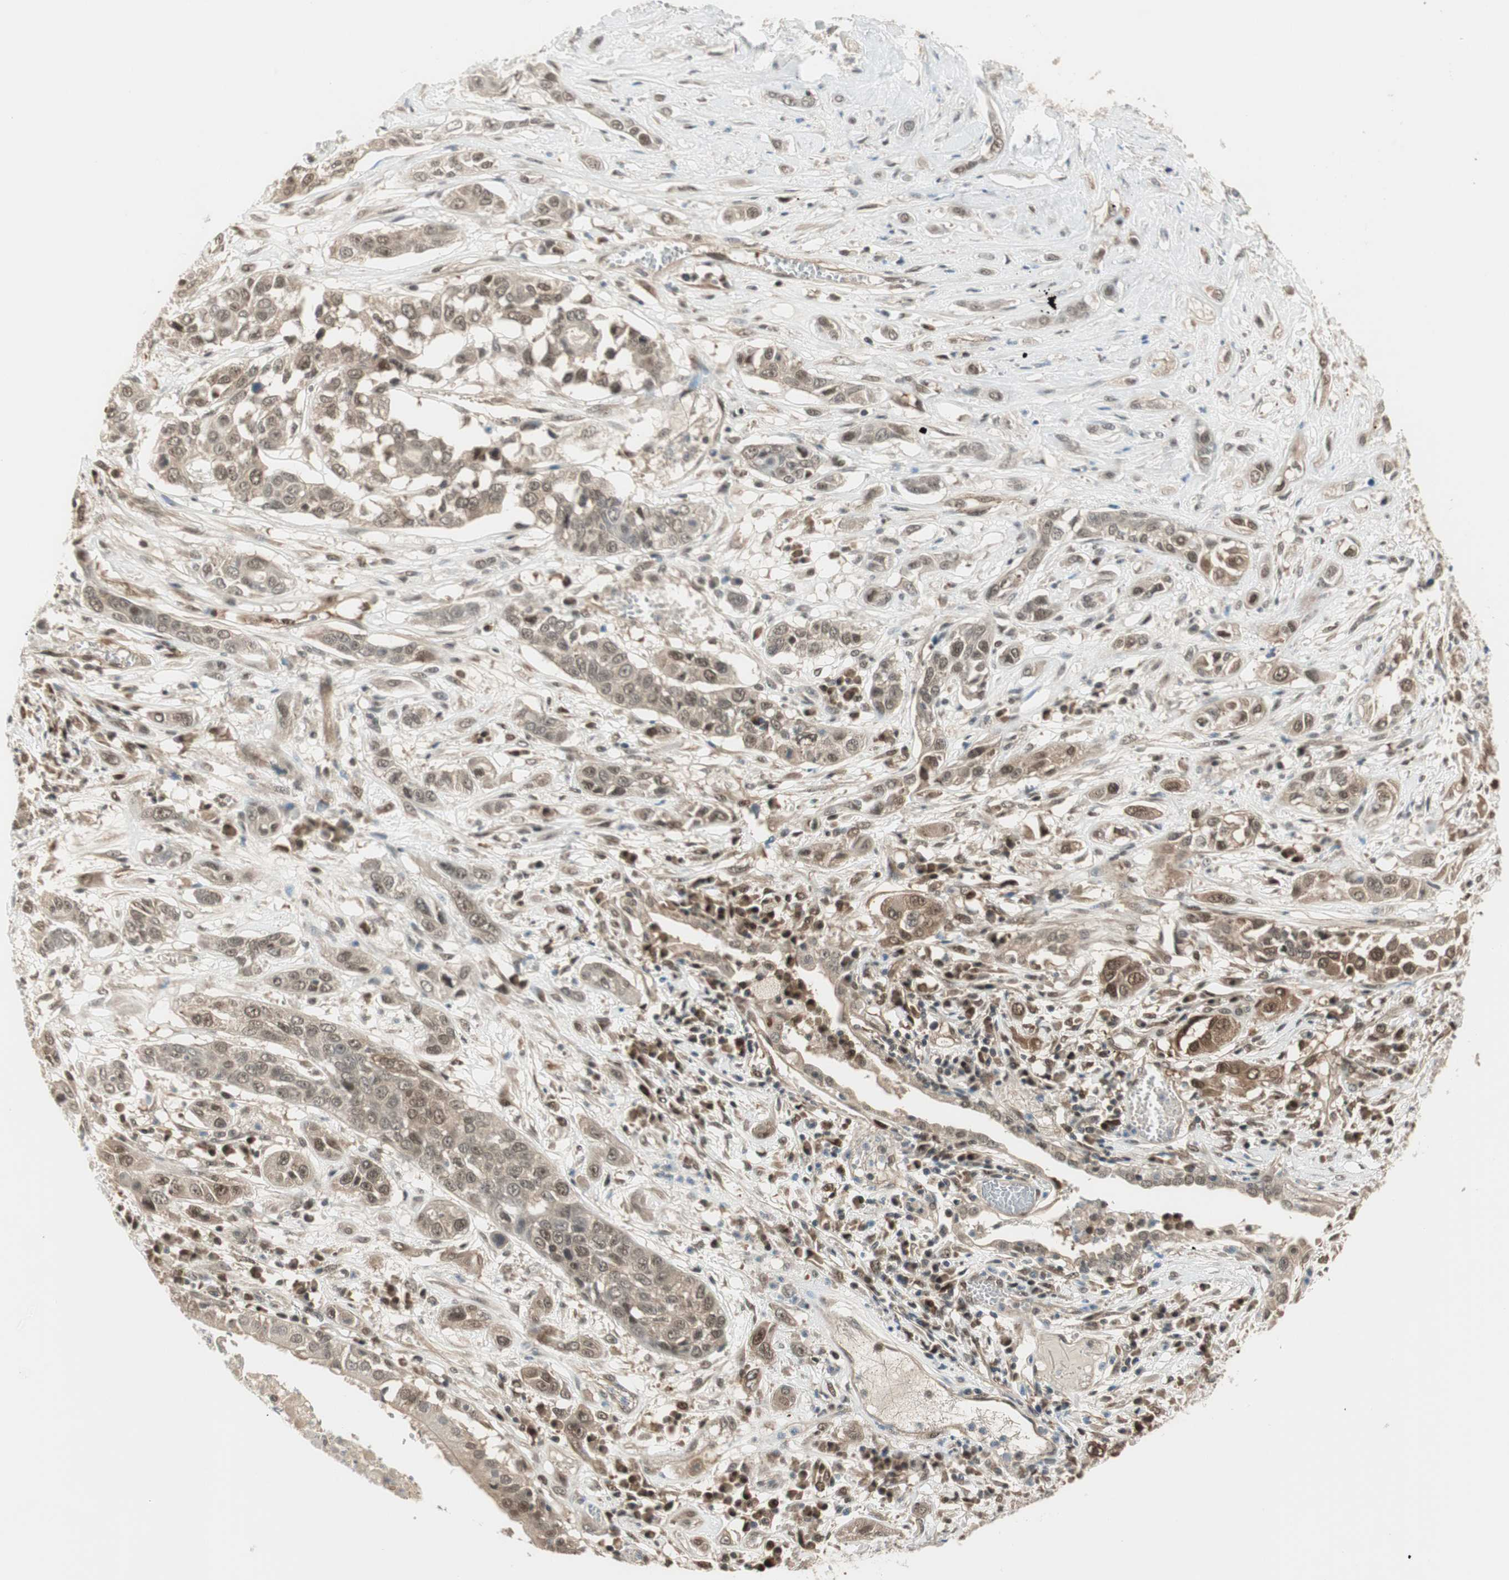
{"staining": {"intensity": "weak", "quantity": ">75%", "location": "cytoplasmic/membranous,nuclear"}, "tissue": "lung cancer", "cell_type": "Tumor cells", "image_type": "cancer", "snomed": [{"axis": "morphology", "description": "Squamous cell carcinoma, NOS"}, {"axis": "topography", "description": "Lung"}], "caption": "Brown immunohistochemical staining in lung squamous cell carcinoma demonstrates weak cytoplasmic/membranous and nuclear positivity in approximately >75% of tumor cells. Nuclei are stained in blue.", "gene": "IPO5", "patient": {"sex": "male", "age": 71}}